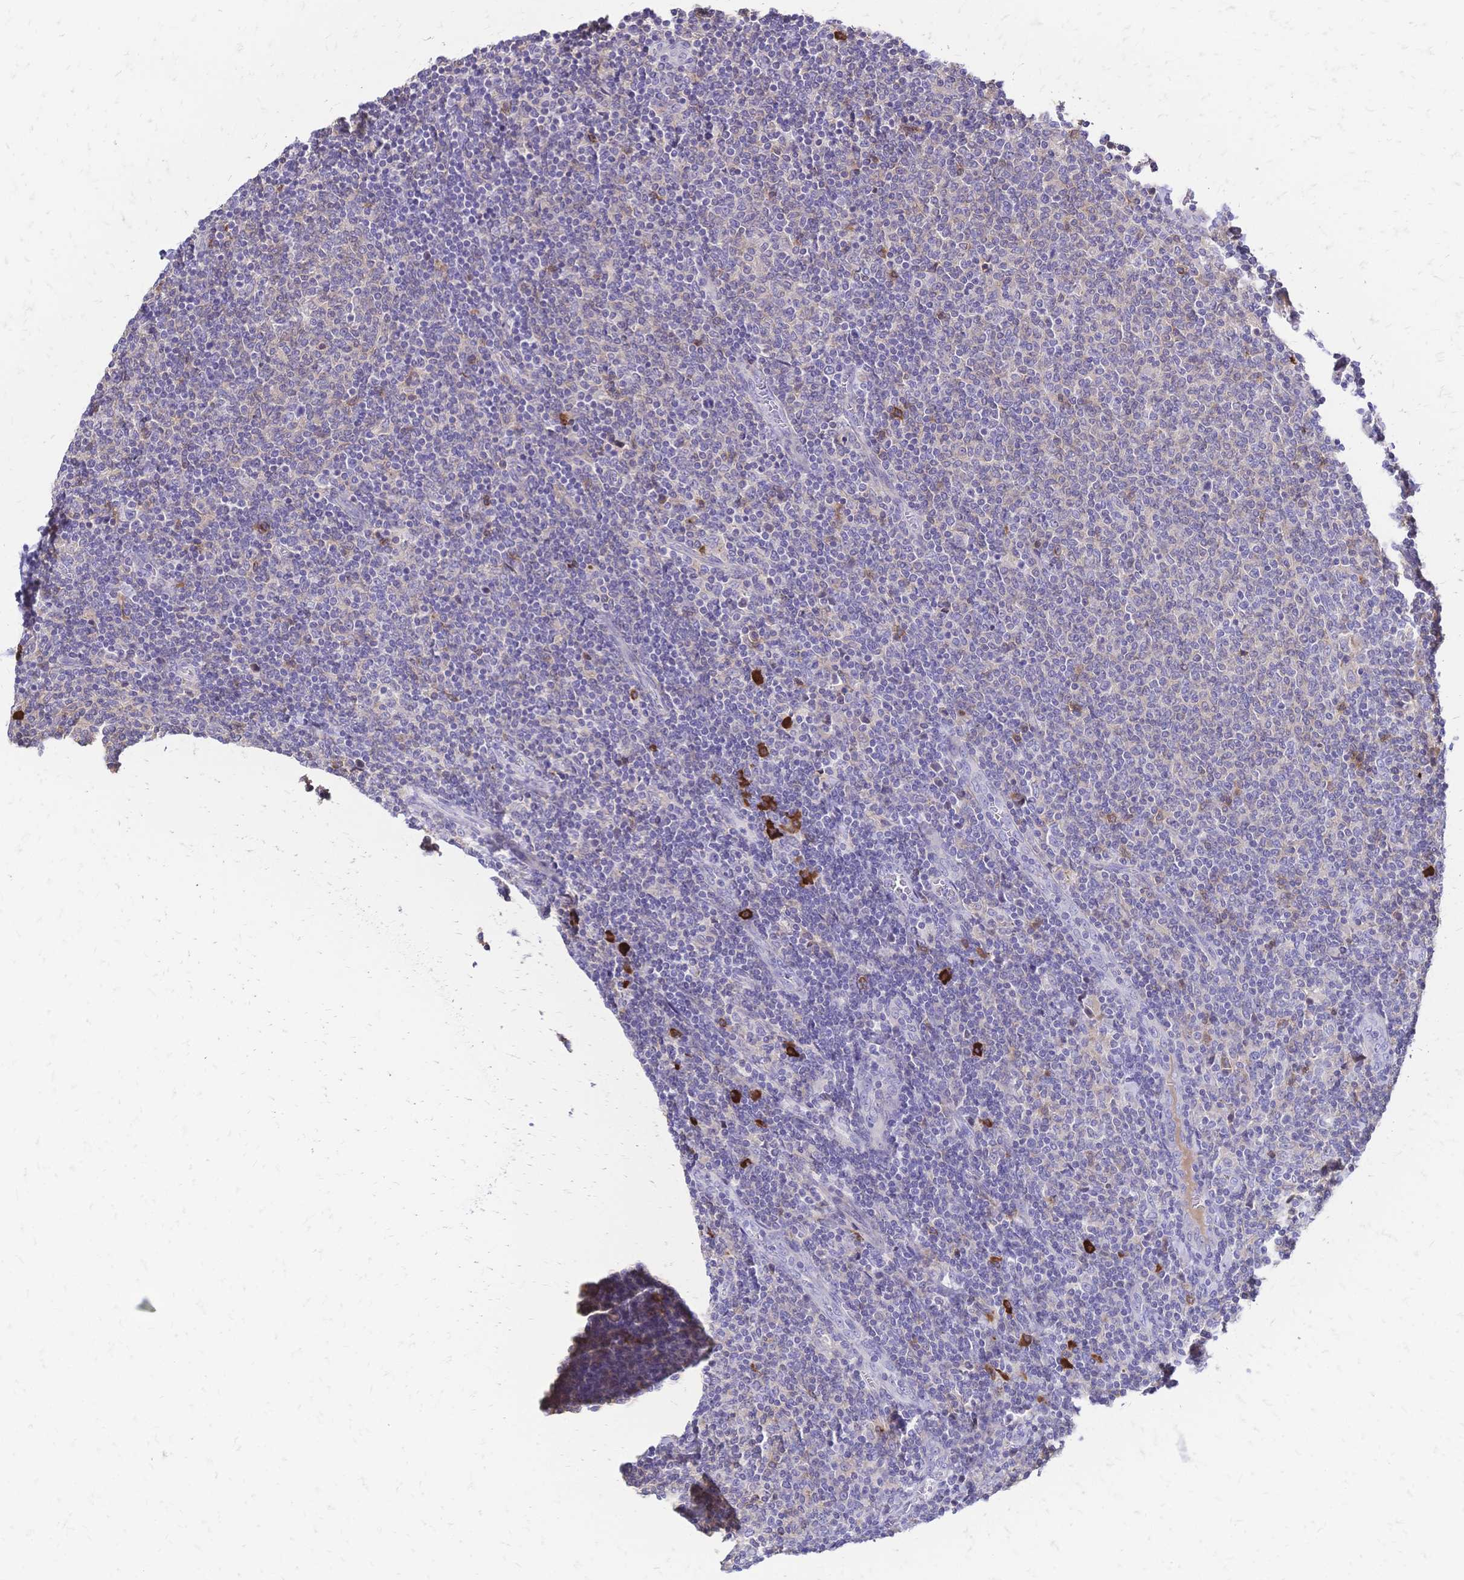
{"staining": {"intensity": "negative", "quantity": "none", "location": "none"}, "tissue": "lymphoma", "cell_type": "Tumor cells", "image_type": "cancer", "snomed": [{"axis": "morphology", "description": "Malignant lymphoma, non-Hodgkin's type, Low grade"}, {"axis": "topography", "description": "Lymph node"}], "caption": "Immunohistochemical staining of low-grade malignant lymphoma, non-Hodgkin's type displays no significant staining in tumor cells.", "gene": "IL2RA", "patient": {"sex": "male", "age": 52}}